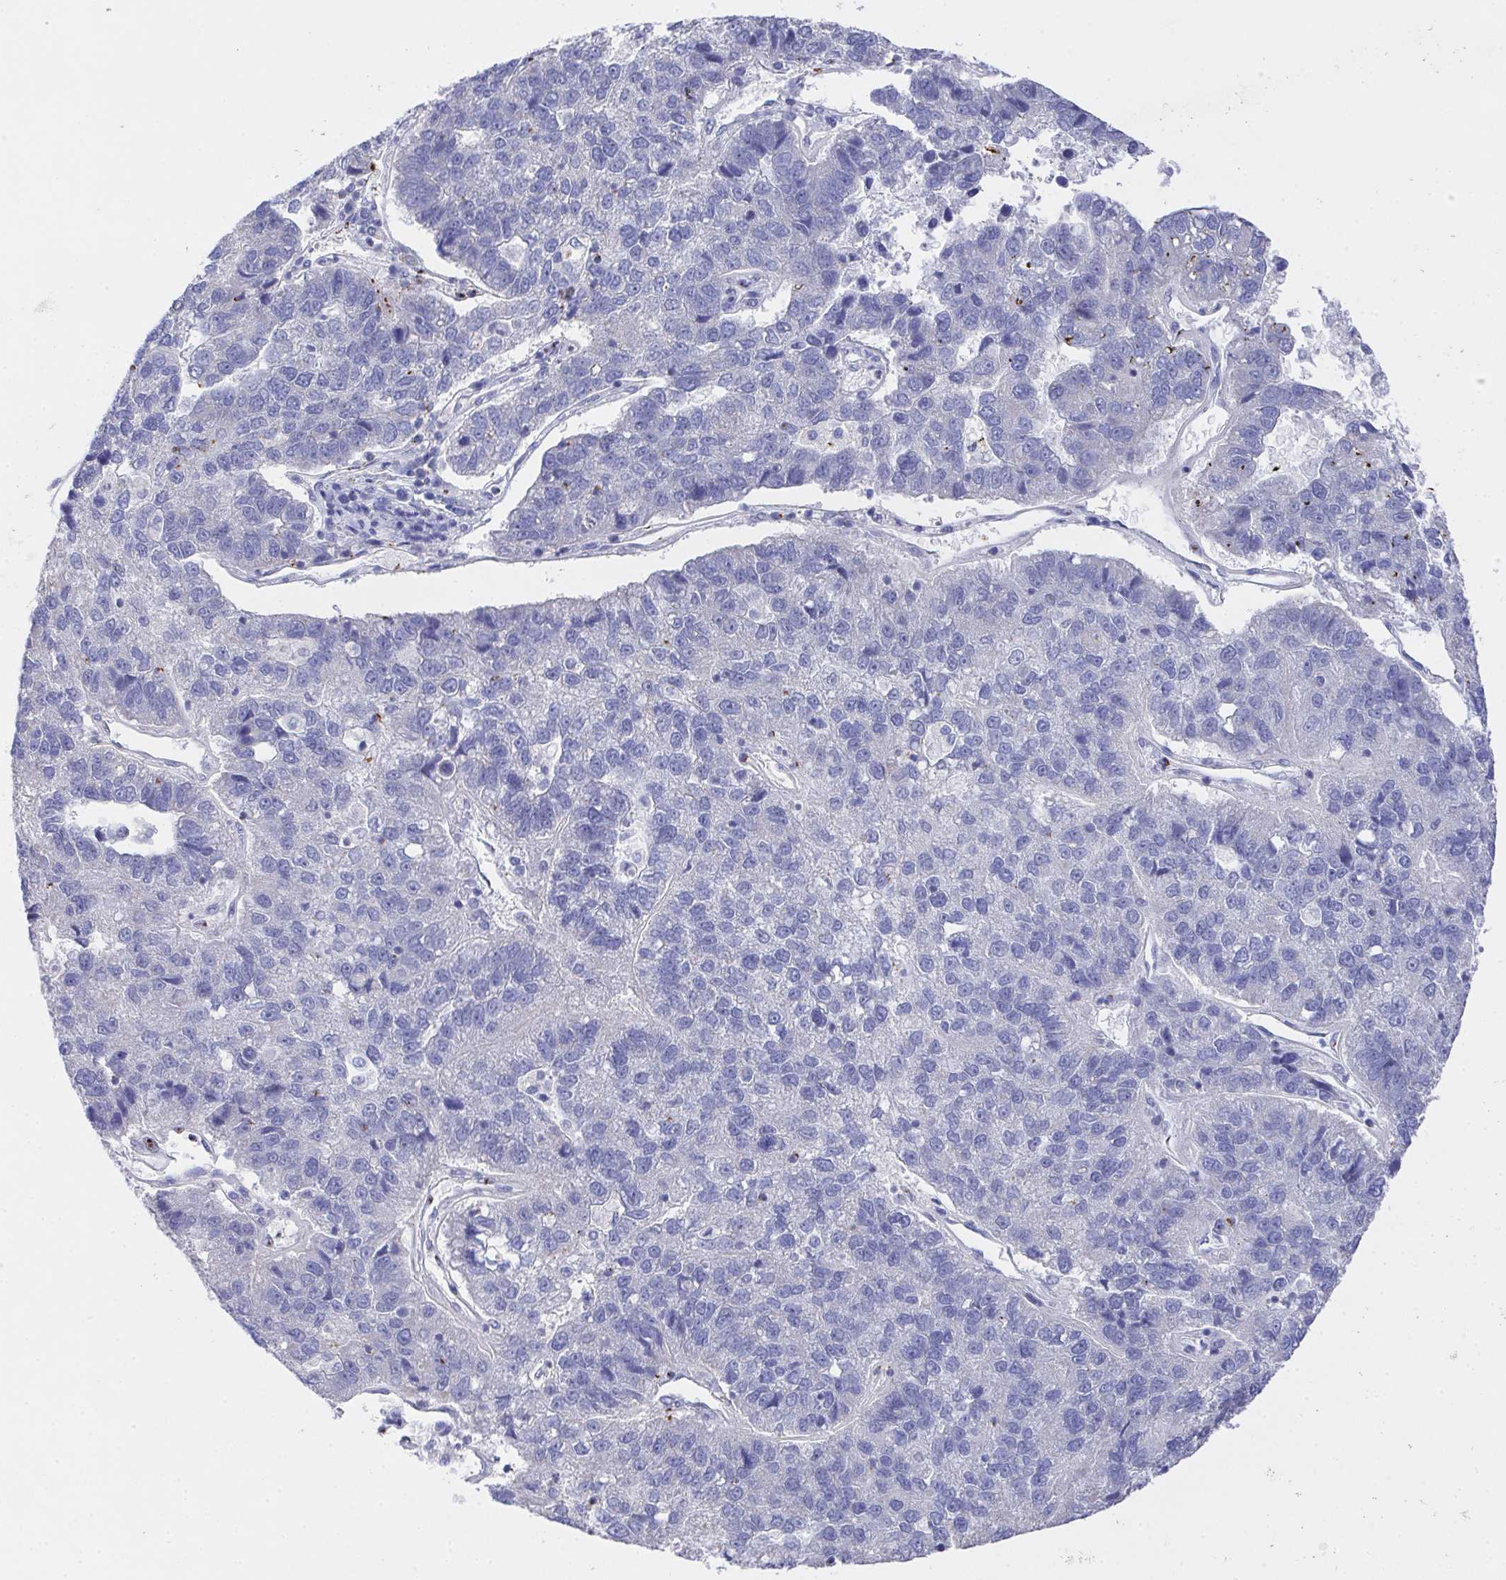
{"staining": {"intensity": "negative", "quantity": "none", "location": "none"}, "tissue": "pancreatic cancer", "cell_type": "Tumor cells", "image_type": "cancer", "snomed": [{"axis": "morphology", "description": "Adenocarcinoma, NOS"}, {"axis": "topography", "description": "Pancreas"}], "caption": "High magnification brightfield microscopy of pancreatic cancer (adenocarcinoma) stained with DAB (brown) and counterstained with hematoxylin (blue): tumor cells show no significant expression.", "gene": "PRG3", "patient": {"sex": "female", "age": 61}}